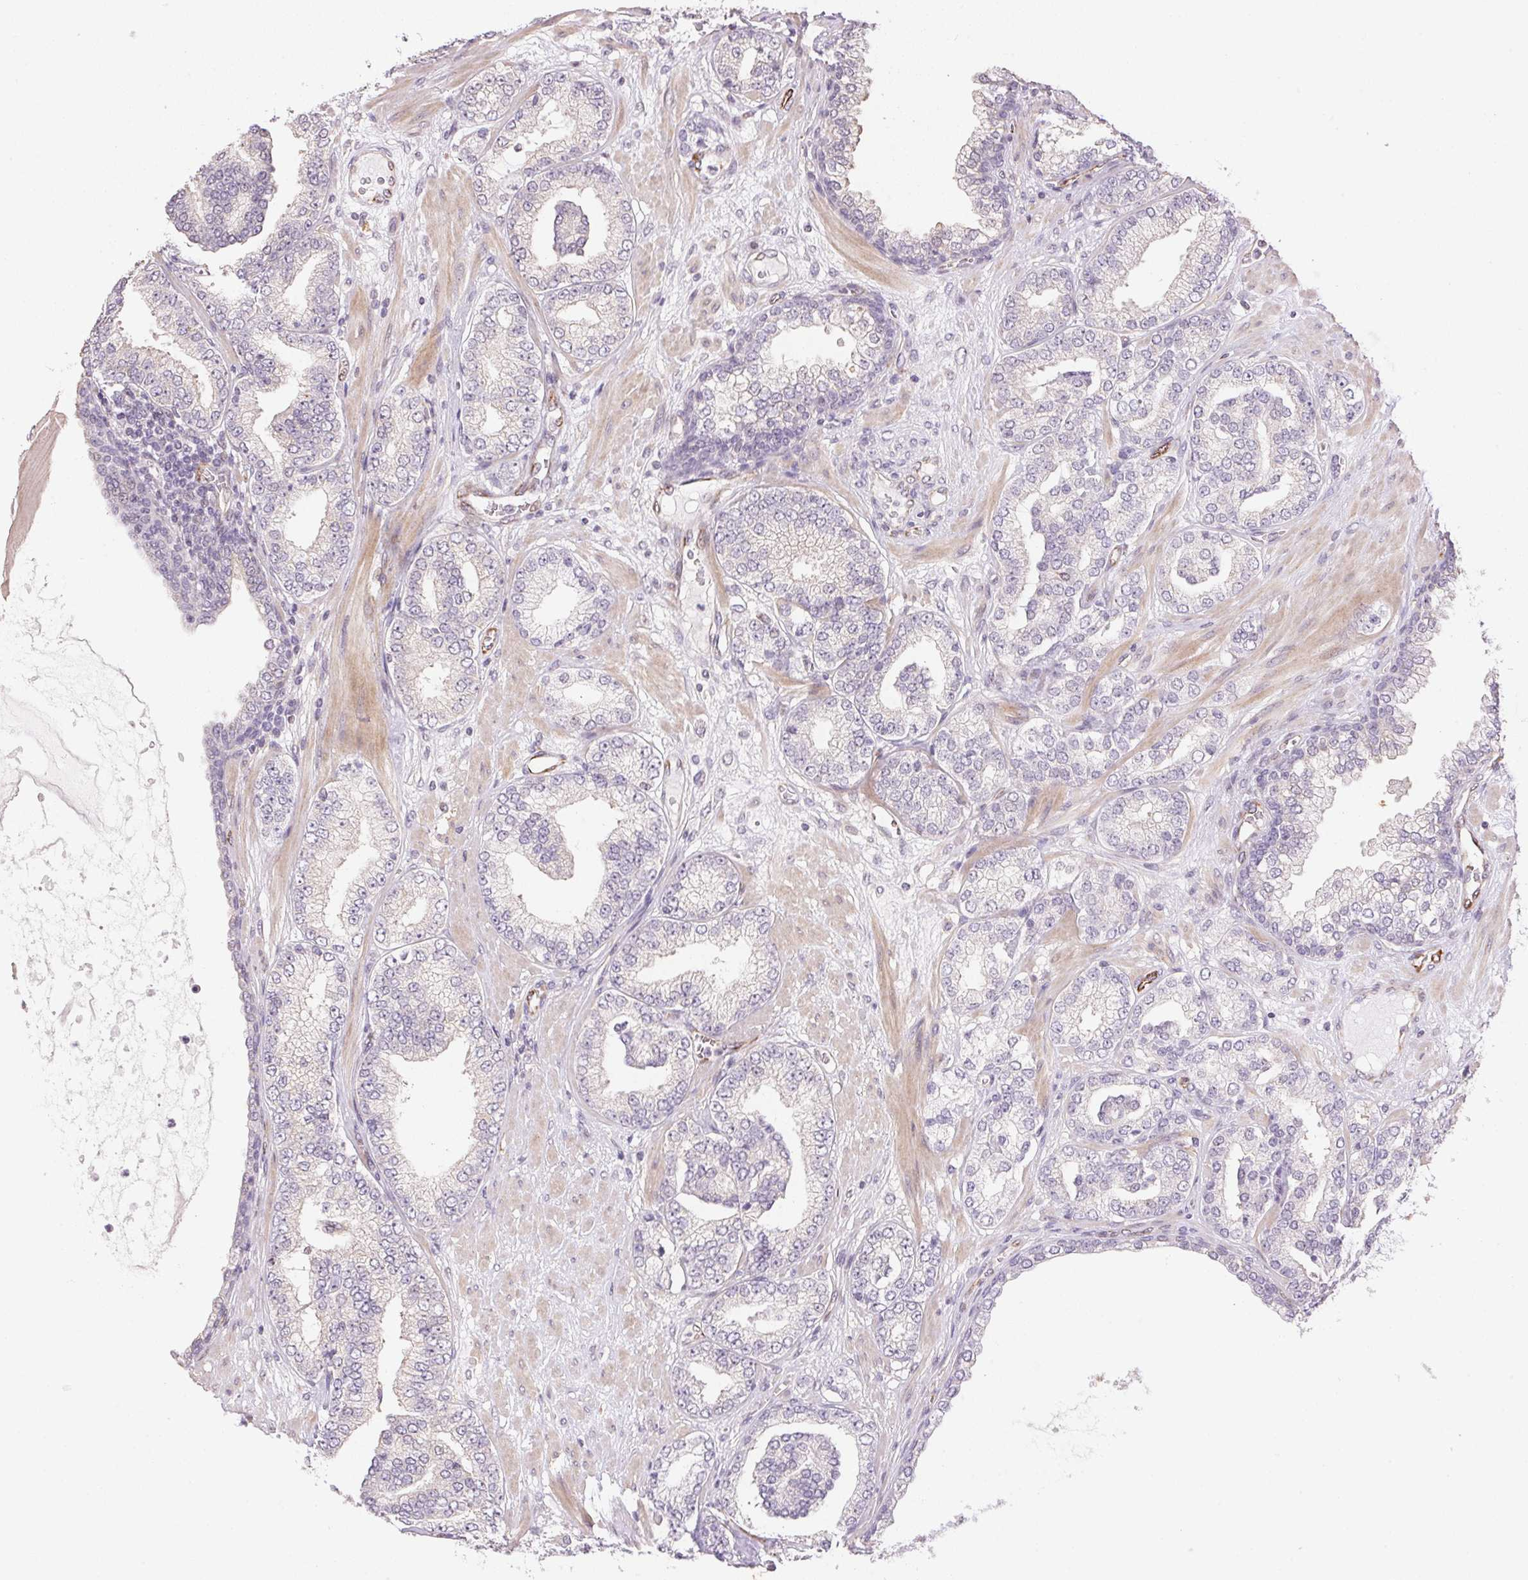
{"staining": {"intensity": "negative", "quantity": "none", "location": "none"}, "tissue": "prostate cancer", "cell_type": "Tumor cells", "image_type": "cancer", "snomed": [{"axis": "morphology", "description": "Adenocarcinoma, High grade"}, {"axis": "topography", "description": "Prostate"}], "caption": "A high-resolution photomicrograph shows immunohistochemistry staining of prostate adenocarcinoma (high-grade), which reveals no significant positivity in tumor cells.", "gene": "GYG2", "patient": {"sex": "male", "age": 62}}